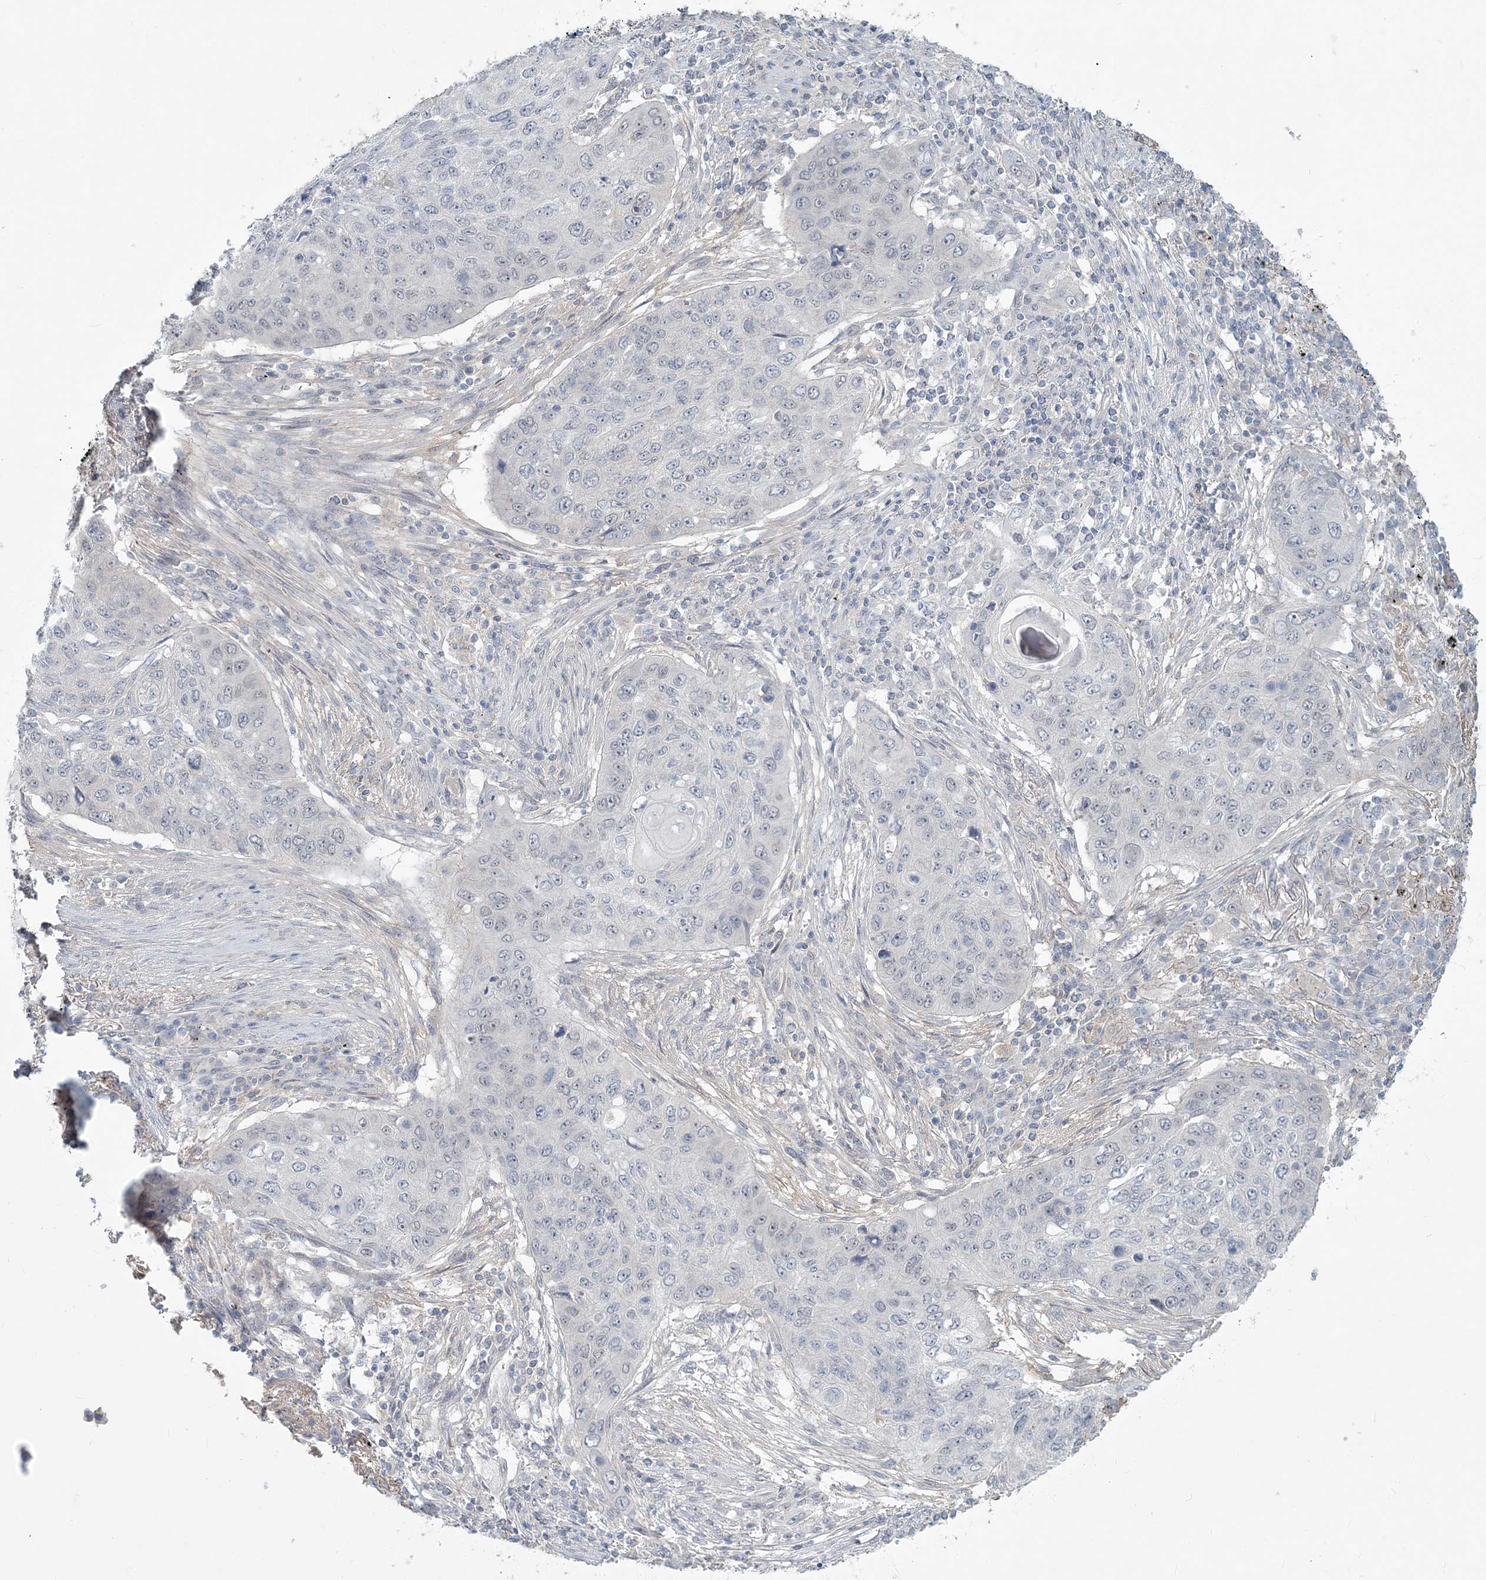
{"staining": {"intensity": "negative", "quantity": "none", "location": "none"}, "tissue": "lung cancer", "cell_type": "Tumor cells", "image_type": "cancer", "snomed": [{"axis": "morphology", "description": "Squamous cell carcinoma, NOS"}, {"axis": "topography", "description": "Lung"}], "caption": "High magnification brightfield microscopy of lung cancer (squamous cell carcinoma) stained with DAB (3,3'-diaminobenzidine) (brown) and counterstained with hematoxylin (blue): tumor cells show no significant staining.", "gene": "ANKS1A", "patient": {"sex": "female", "age": 63}}